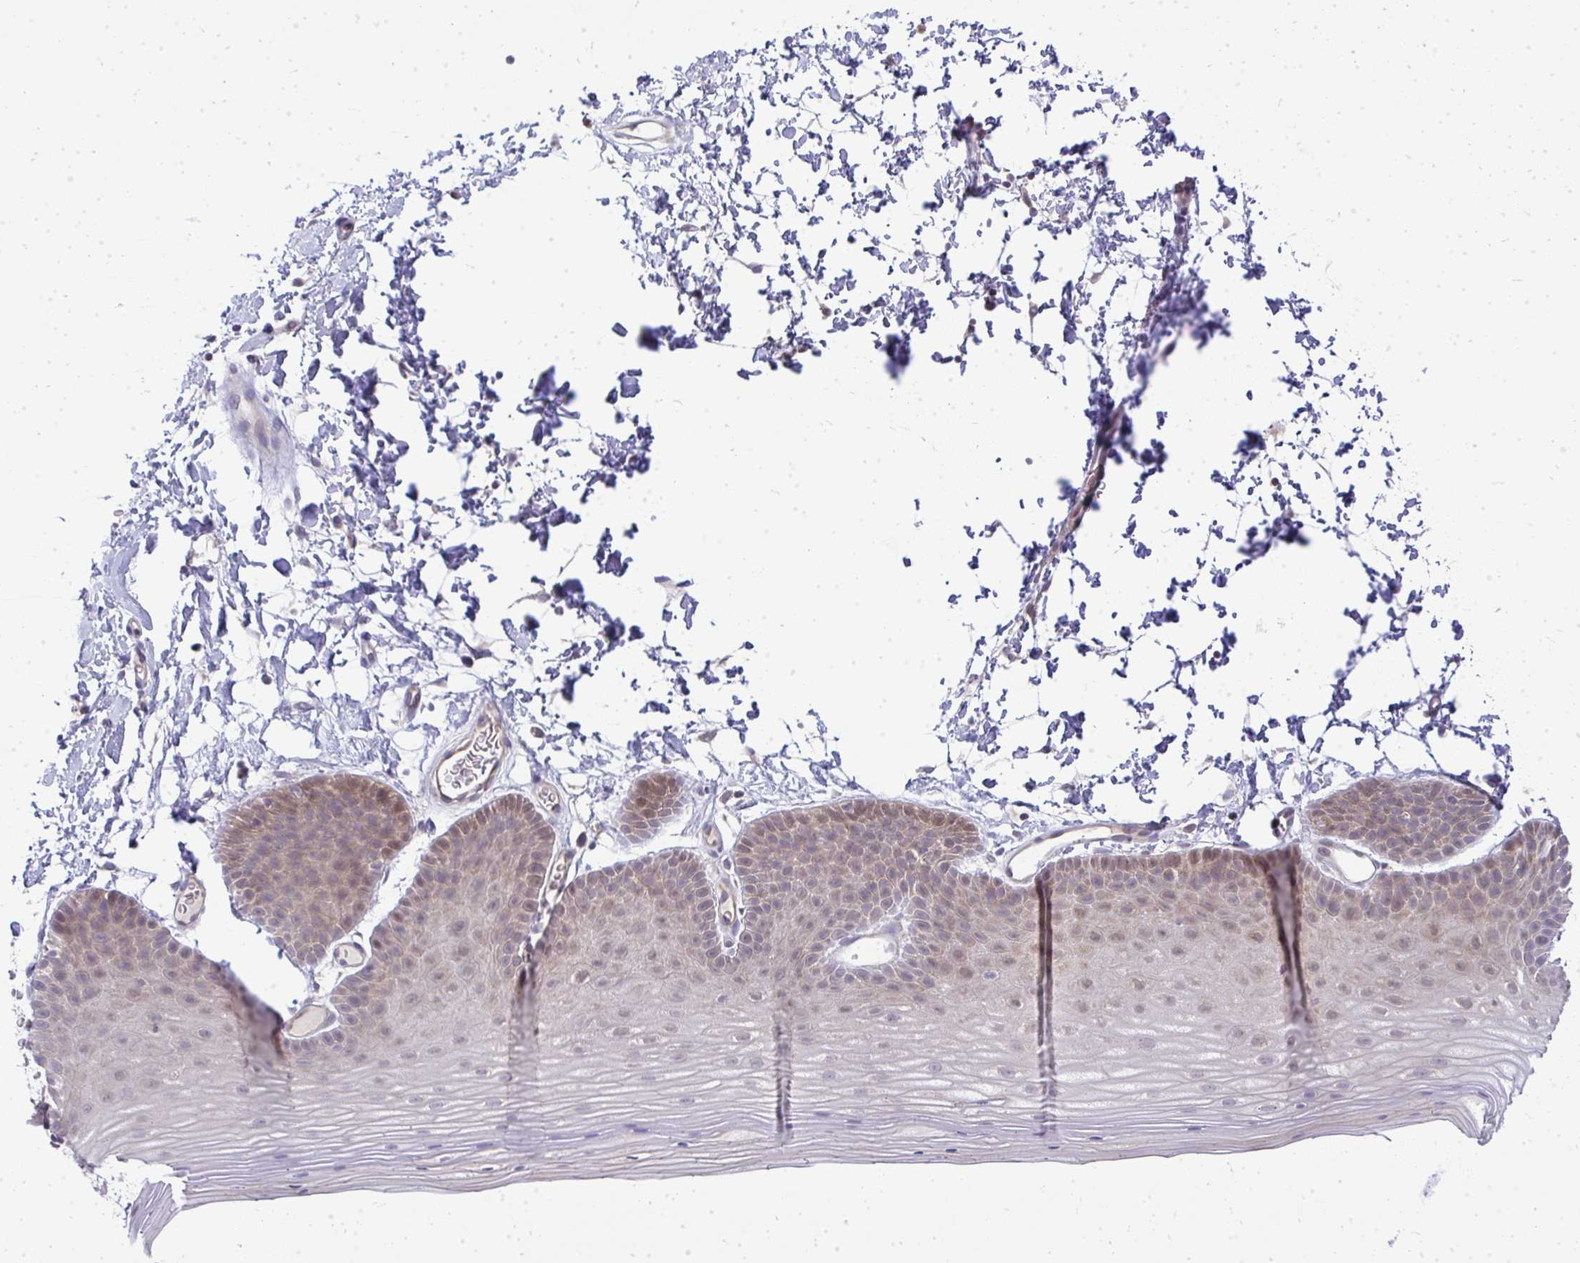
{"staining": {"intensity": "weak", "quantity": "25%-75%", "location": "cytoplasmic/membranous,nuclear"}, "tissue": "skin", "cell_type": "Epidermal cells", "image_type": "normal", "snomed": [{"axis": "morphology", "description": "Normal tissue, NOS"}, {"axis": "topography", "description": "Anal"}], "caption": "The image demonstrates staining of benign skin, revealing weak cytoplasmic/membranous,nuclear protein staining (brown color) within epidermal cells.", "gene": "HDHD2", "patient": {"sex": "male", "age": 53}}